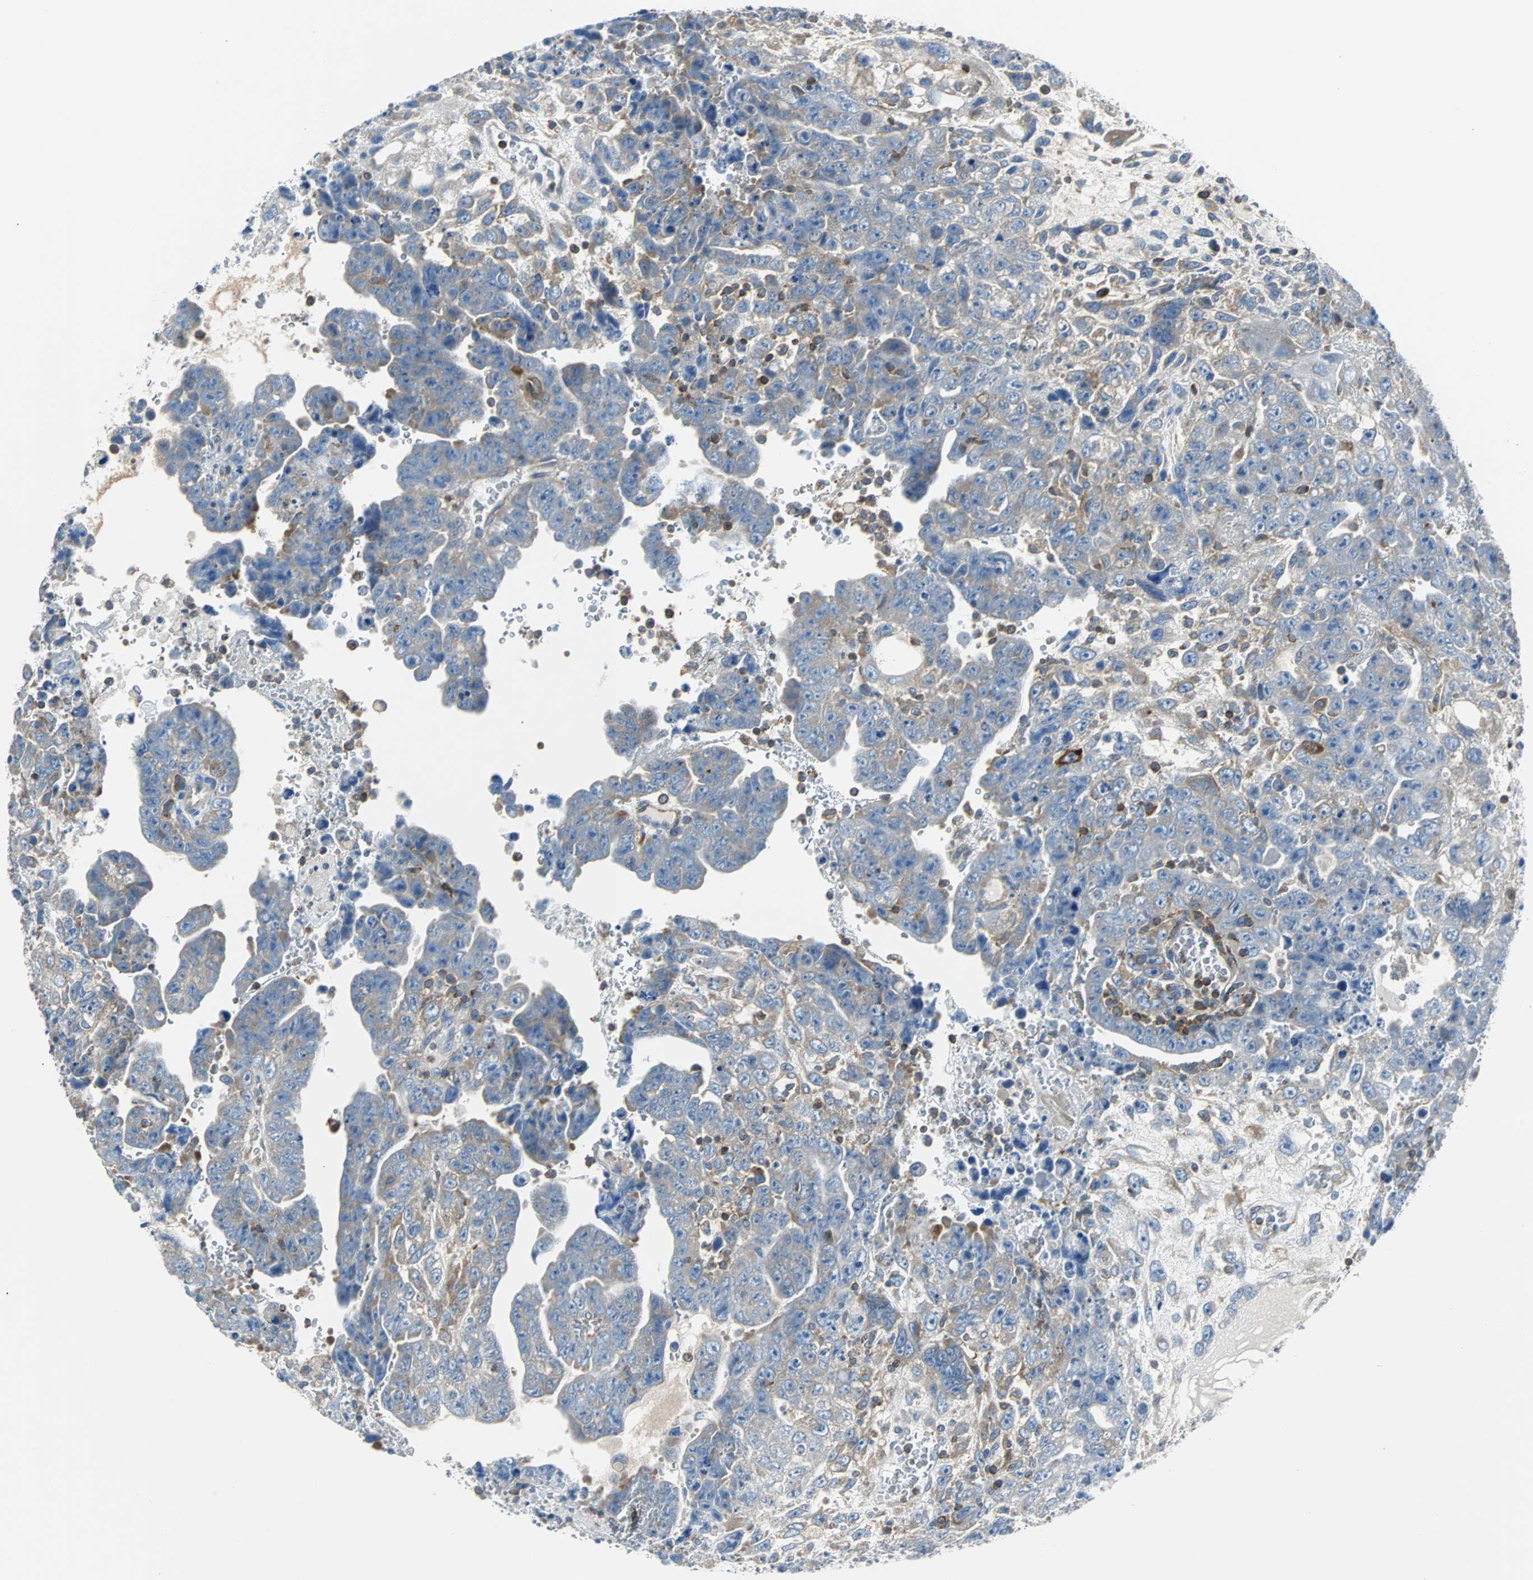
{"staining": {"intensity": "weak", "quantity": "<25%", "location": "cytoplasmic/membranous"}, "tissue": "testis cancer", "cell_type": "Tumor cells", "image_type": "cancer", "snomed": [{"axis": "morphology", "description": "Carcinoma, Embryonal, NOS"}, {"axis": "topography", "description": "Testis"}], "caption": "An immunohistochemistry micrograph of testis cancer (embryonal carcinoma) is shown. There is no staining in tumor cells of testis cancer (embryonal carcinoma). The staining was performed using DAB (3,3'-diaminobenzidine) to visualize the protein expression in brown, while the nuclei were stained in blue with hematoxylin (Magnification: 20x).", "gene": "TSC22D4", "patient": {"sex": "male", "age": 28}}